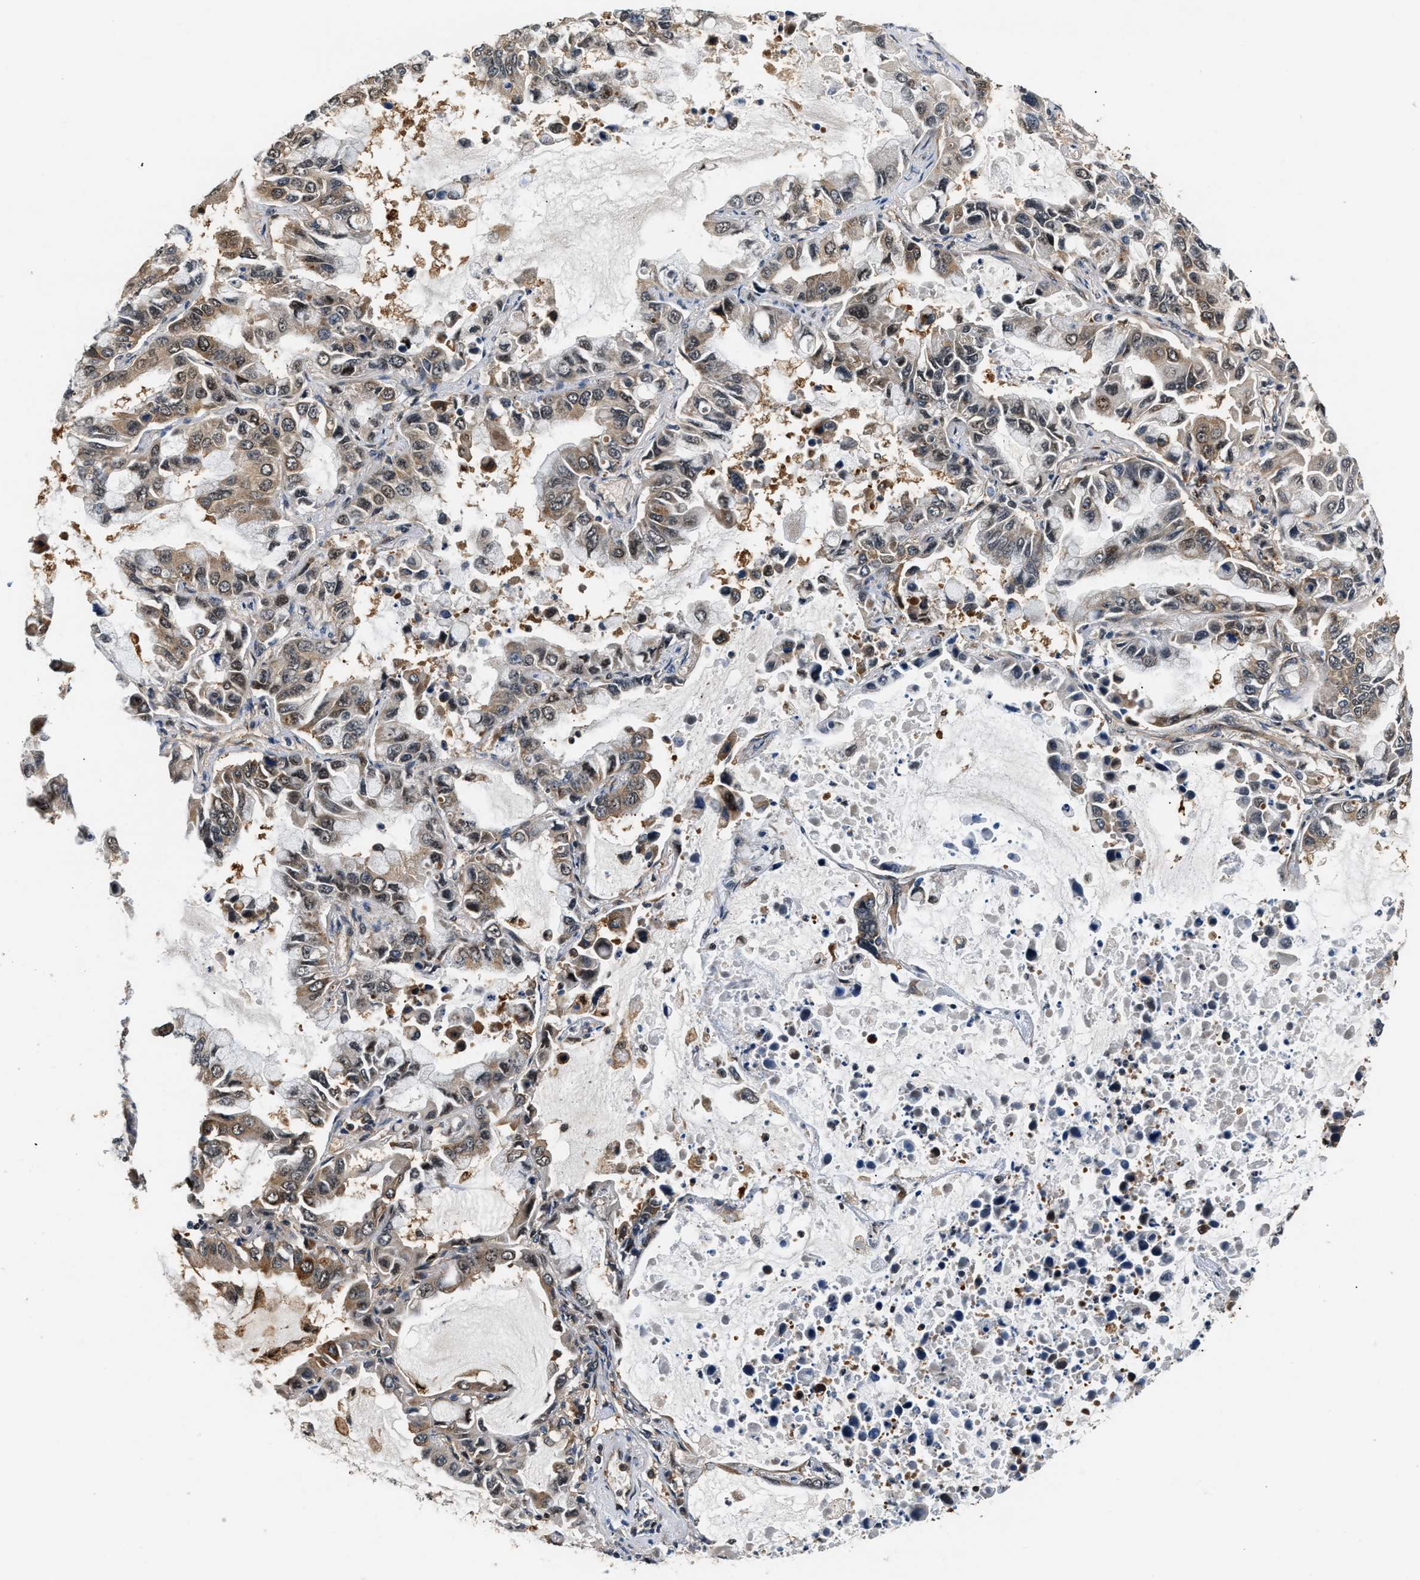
{"staining": {"intensity": "weak", "quantity": ">75%", "location": "cytoplasmic/membranous"}, "tissue": "lung cancer", "cell_type": "Tumor cells", "image_type": "cancer", "snomed": [{"axis": "morphology", "description": "Adenocarcinoma, NOS"}, {"axis": "topography", "description": "Lung"}], "caption": "Lung adenocarcinoma was stained to show a protein in brown. There is low levels of weak cytoplasmic/membranous expression in approximately >75% of tumor cells.", "gene": "TUT7", "patient": {"sex": "male", "age": 64}}